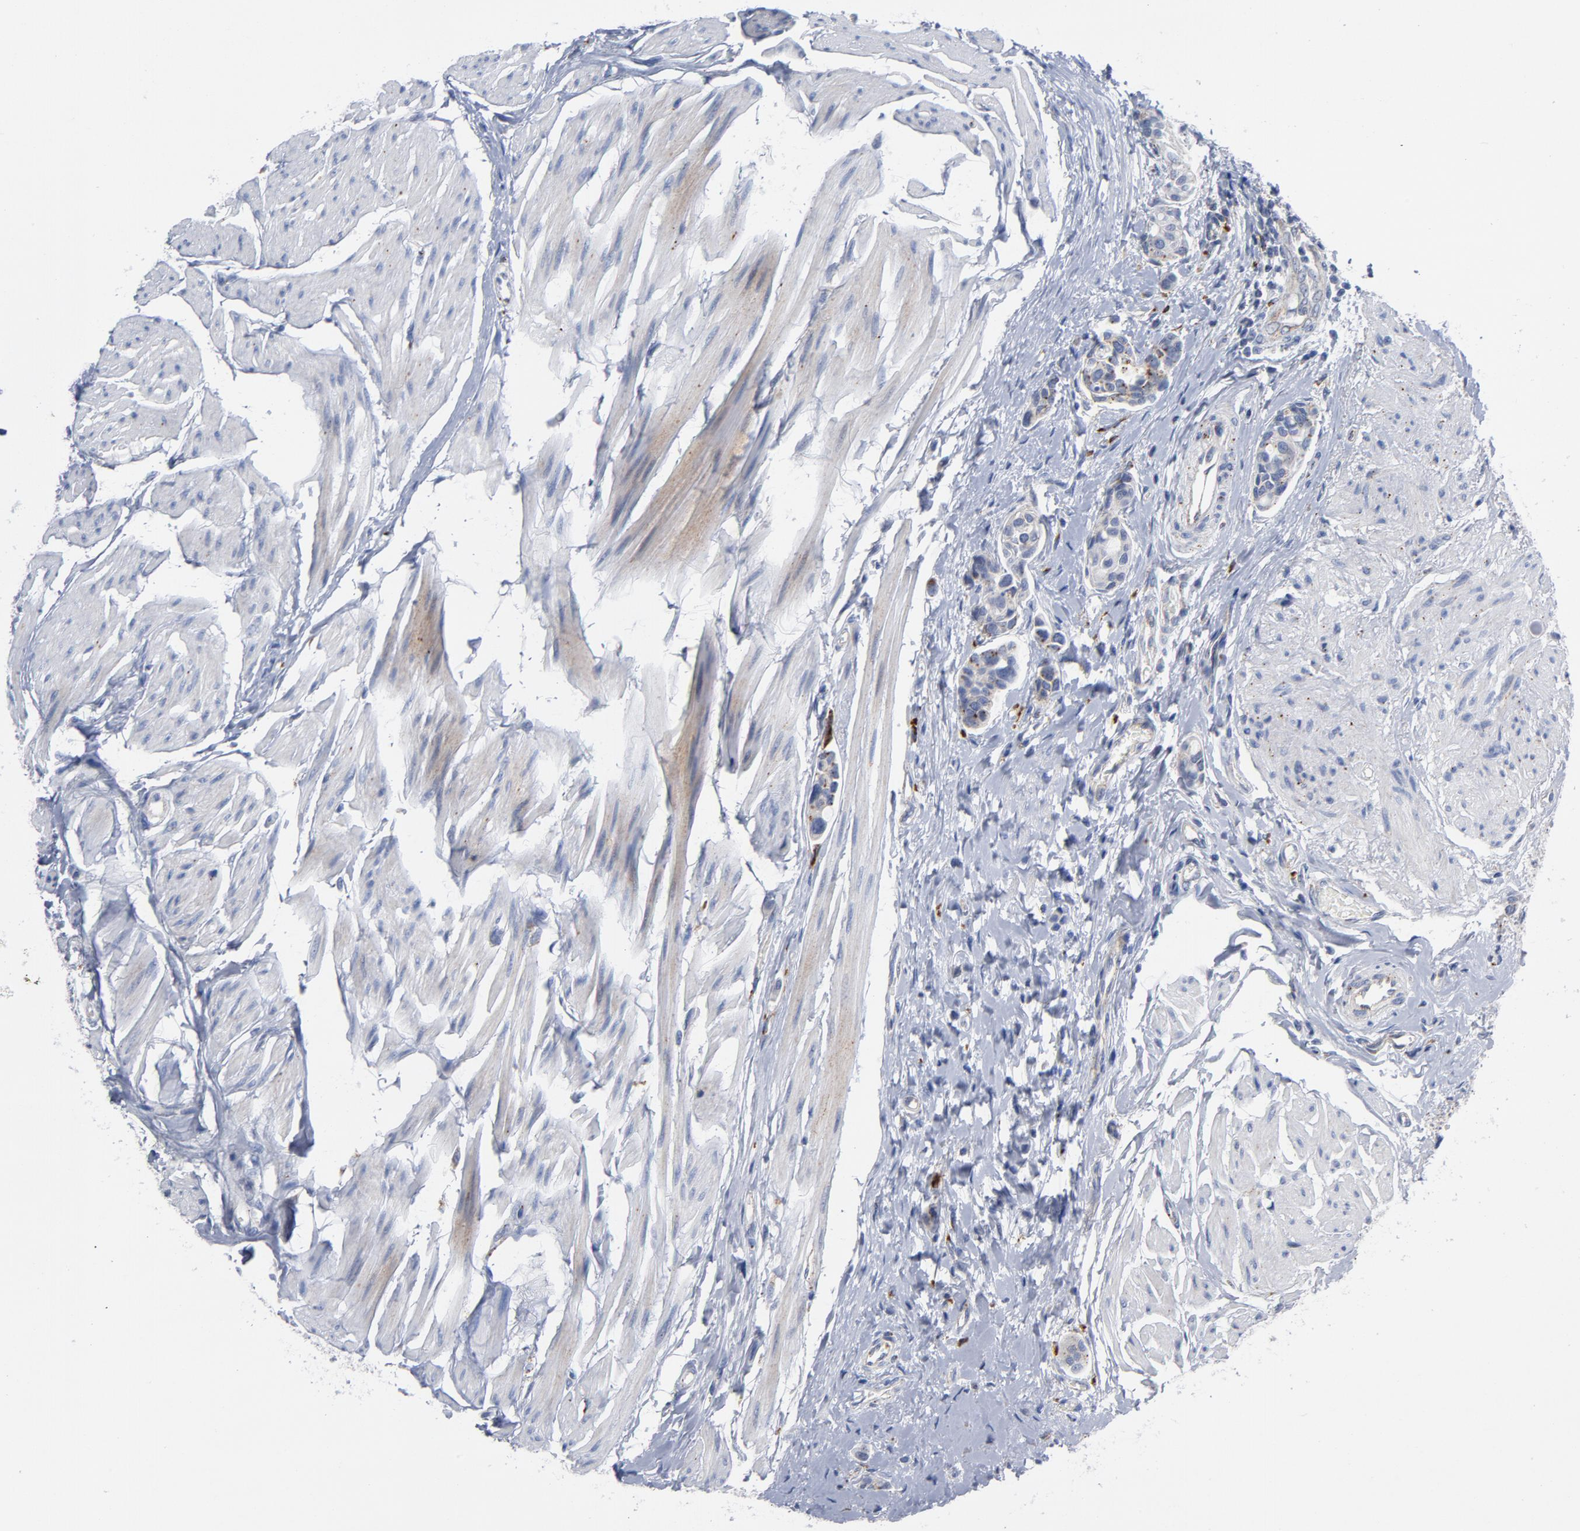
{"staining": {"intensity": "moderate", "quantity": "25%-75%", "location": "cytoplasmic/membranous"}, "tissue": "urothelial cancer", "cell_type": "Tumor cells", "image_type": "cancer", "snomed": [{"axis": "morphology", "description": "Urothelial carcinoma, High grade"}, {"axis": "topography", "description": "Urinary bladder"}], "caption": "IHC photomicrograph of neoplastic tissue: urothelial cancer stained using immunohistochemistry (IHC) exhibits medium levels of moderate protein expression localized specifically in the cytoplasmic/membranous of tumor cells, appearing as a cytoplasmic/membranous brown color.", "gene": "AKT2", "patient": {"sex": "male", "age": 78}}